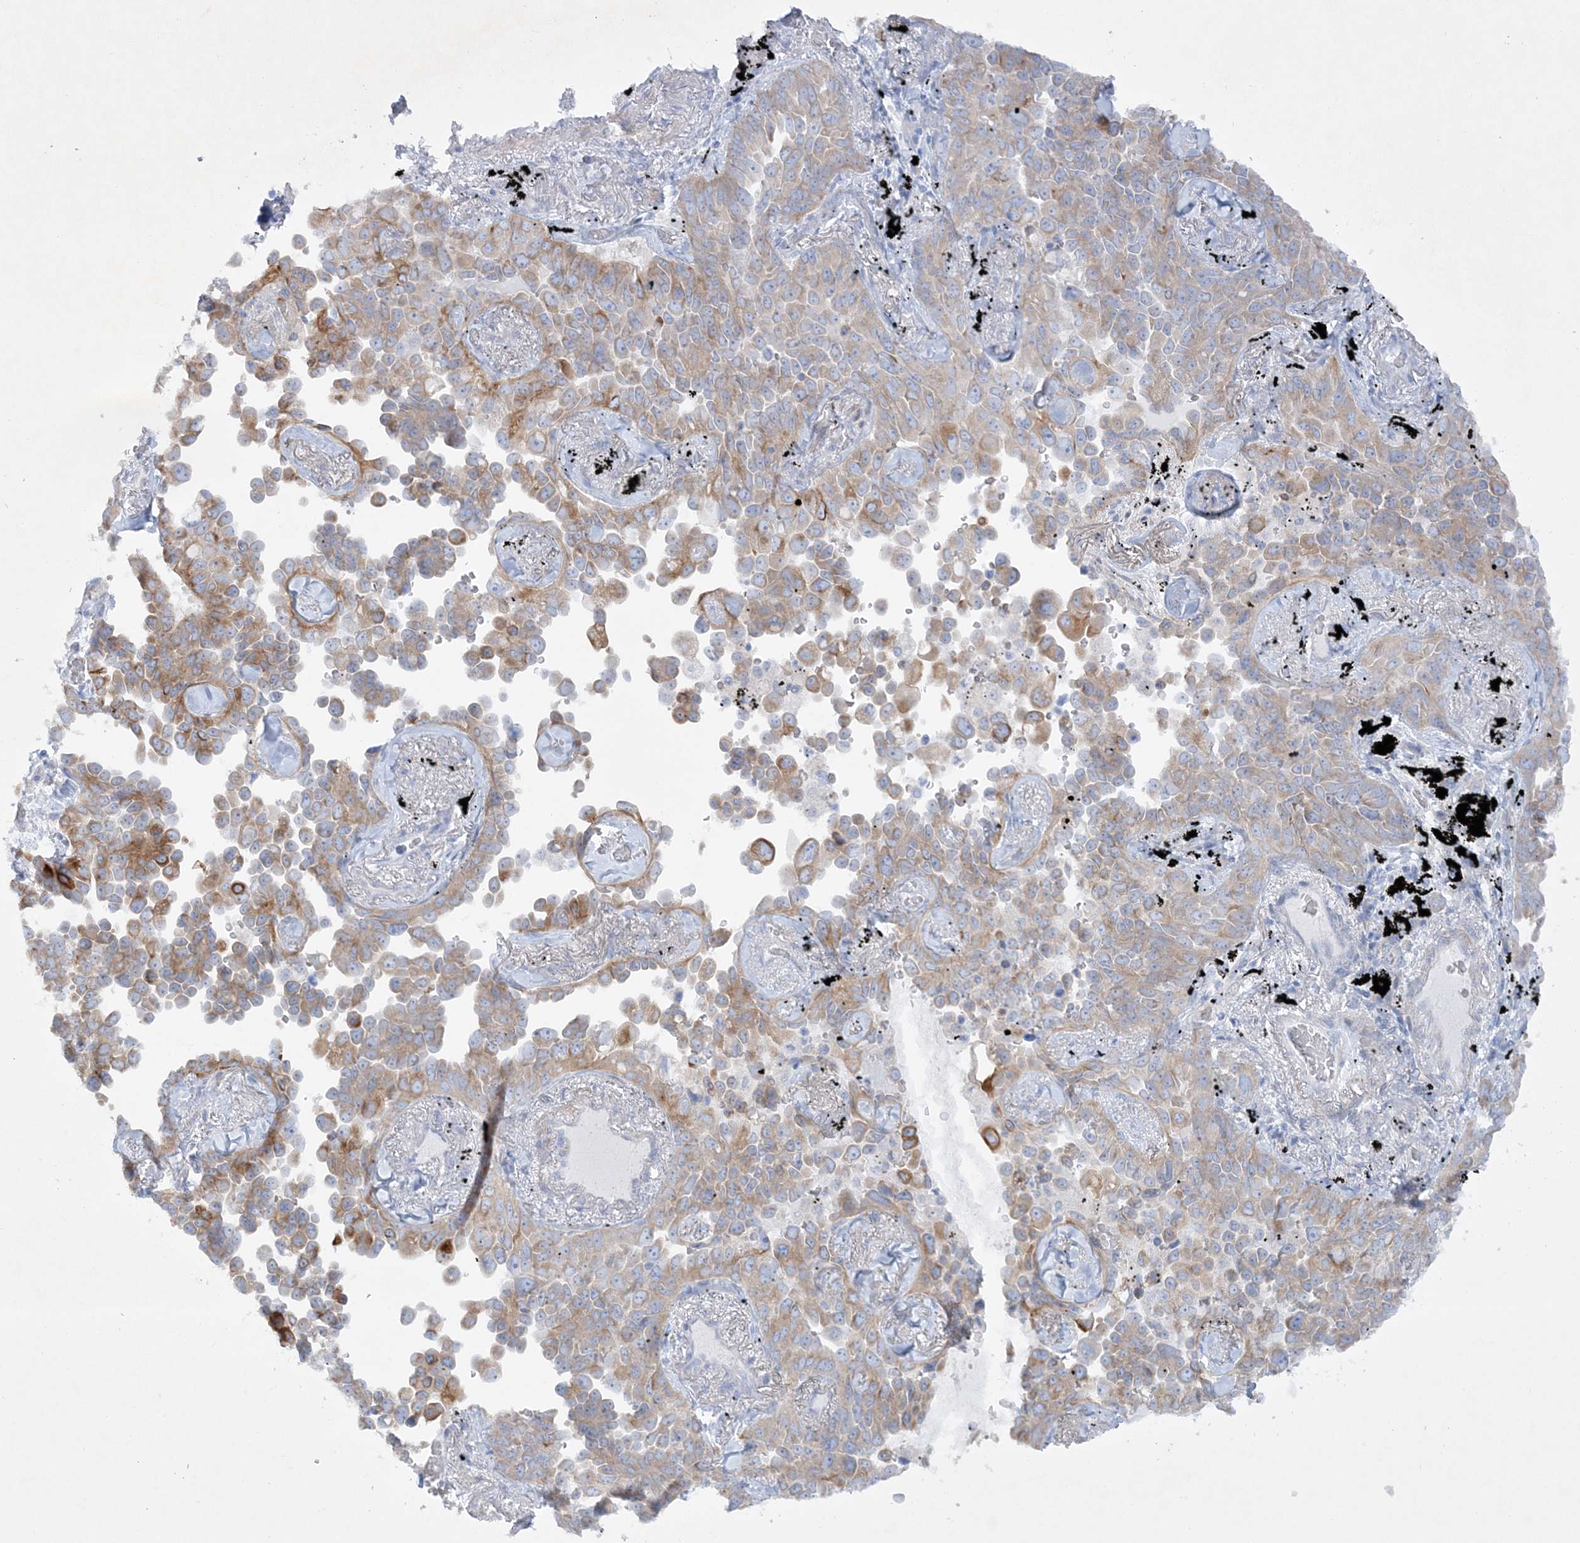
{"staining": {"intensity": "moderate", "quantity": ">75%", "location": "cytoplasmic/membranous"}, "tissue": "lung cancer", "cell_type": "Tumor cells", "image_type": "cancer", "snomed": [{"axis": "morphology", "description": "Adenocarcinoma, NOS"}, {"axis": "topography", "description": "Lung"}], "caption": "Lung cancer (adenocarcinoma) tissue shows moderate cytoplasmic/membranous expression in about >75% of tumor cells, visualized by immunohistochemistry.", "gene": "FARSB", "patient": {"sex": "female", "age": 67}}